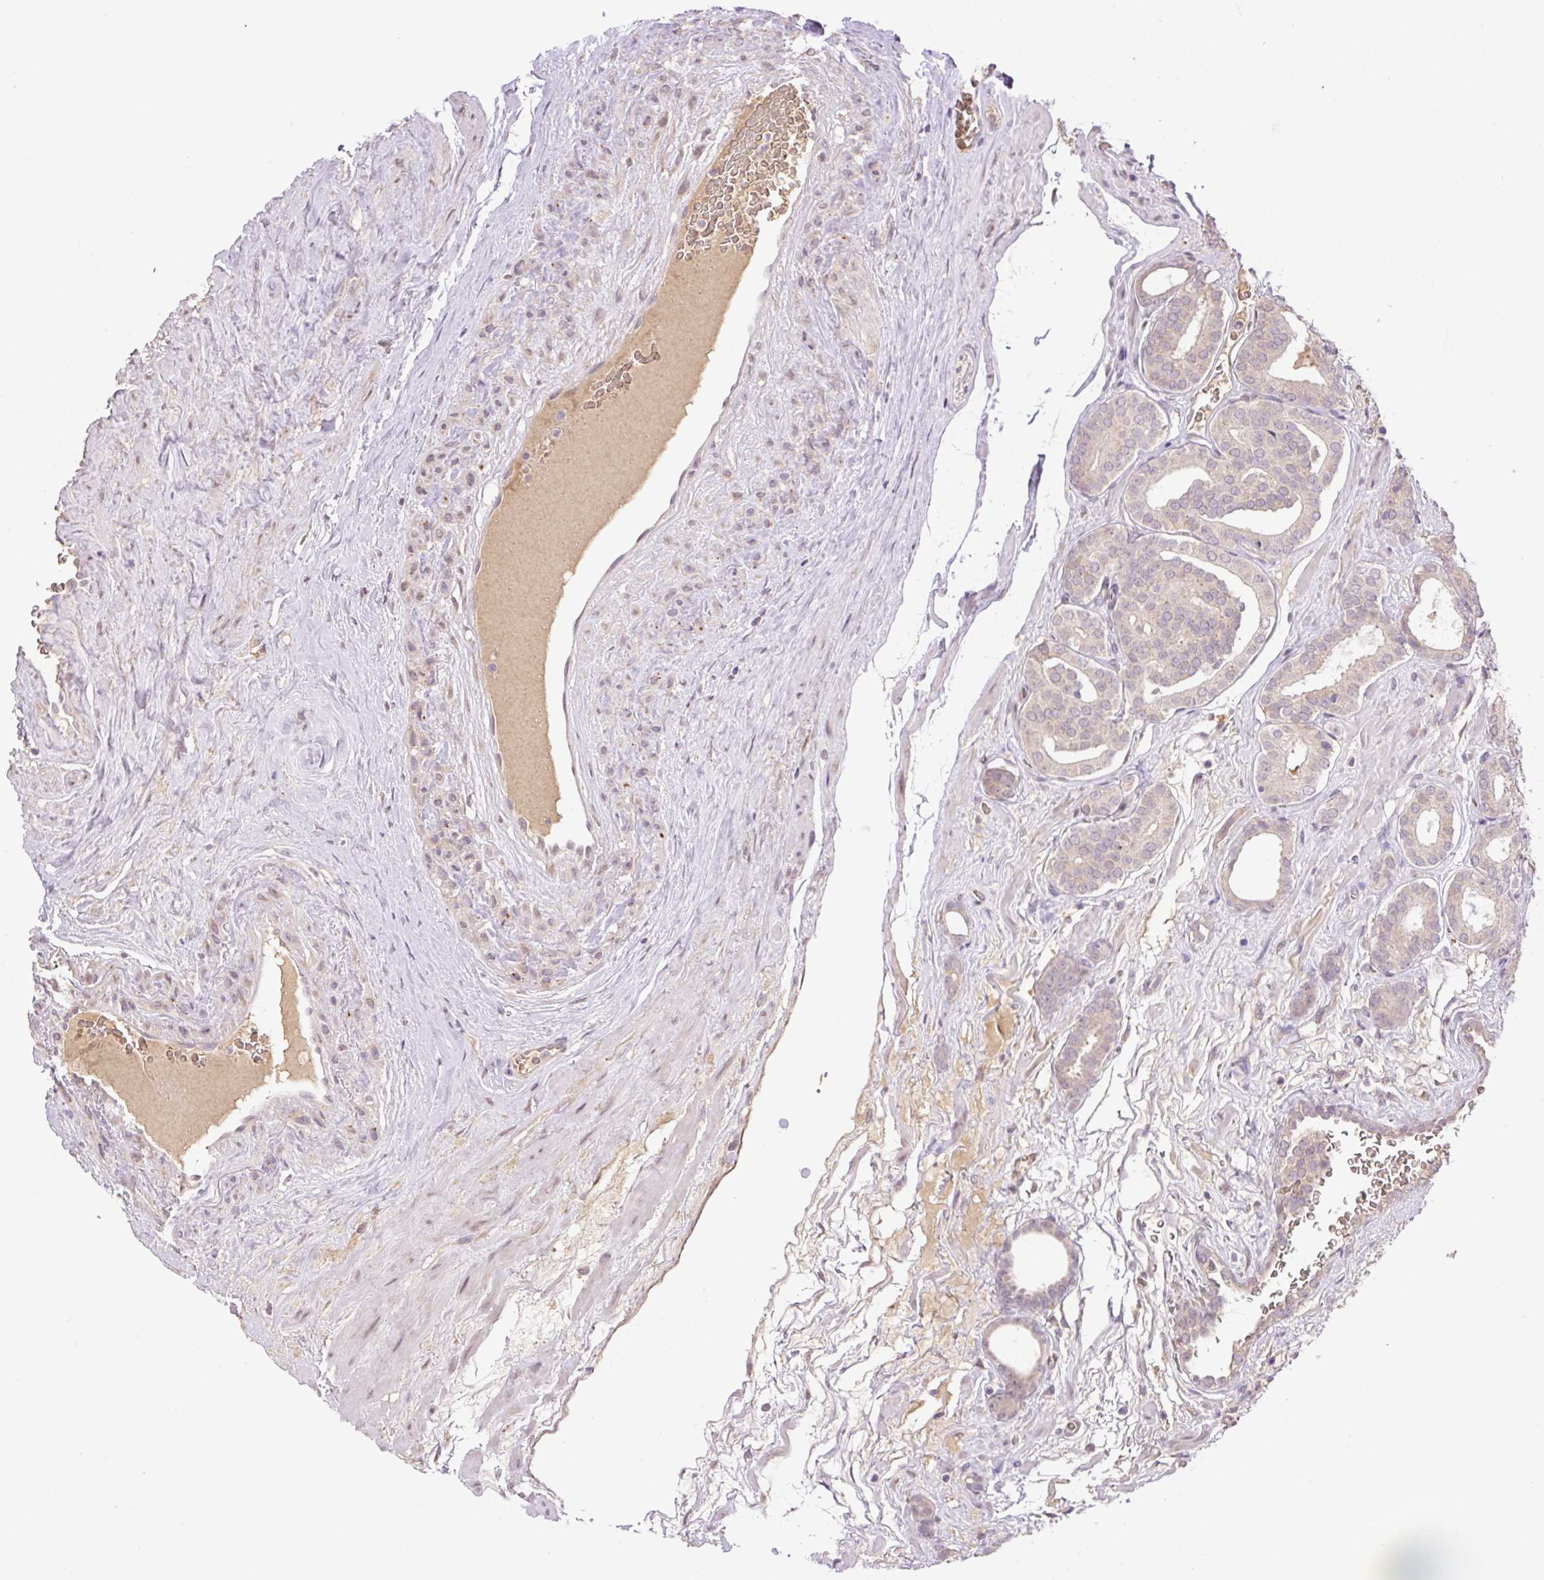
{"staining": {"intensity": "negative", "quantity": "none", "location": "none"}, "tissue": "prostate cancer", "cell_type": "Tumor cells", "image_type": "cancer", "snomed": [{"axis": "morphology", "description": "Adenocarcinoma, High grade"}, {"axis": "topography", "description": "Prostate"}], "caption": "Tumor cells show no significant protein positivity in prostate cancer.", "gene": "HABP4", "patient": {"sex": "male", "age": 66}}